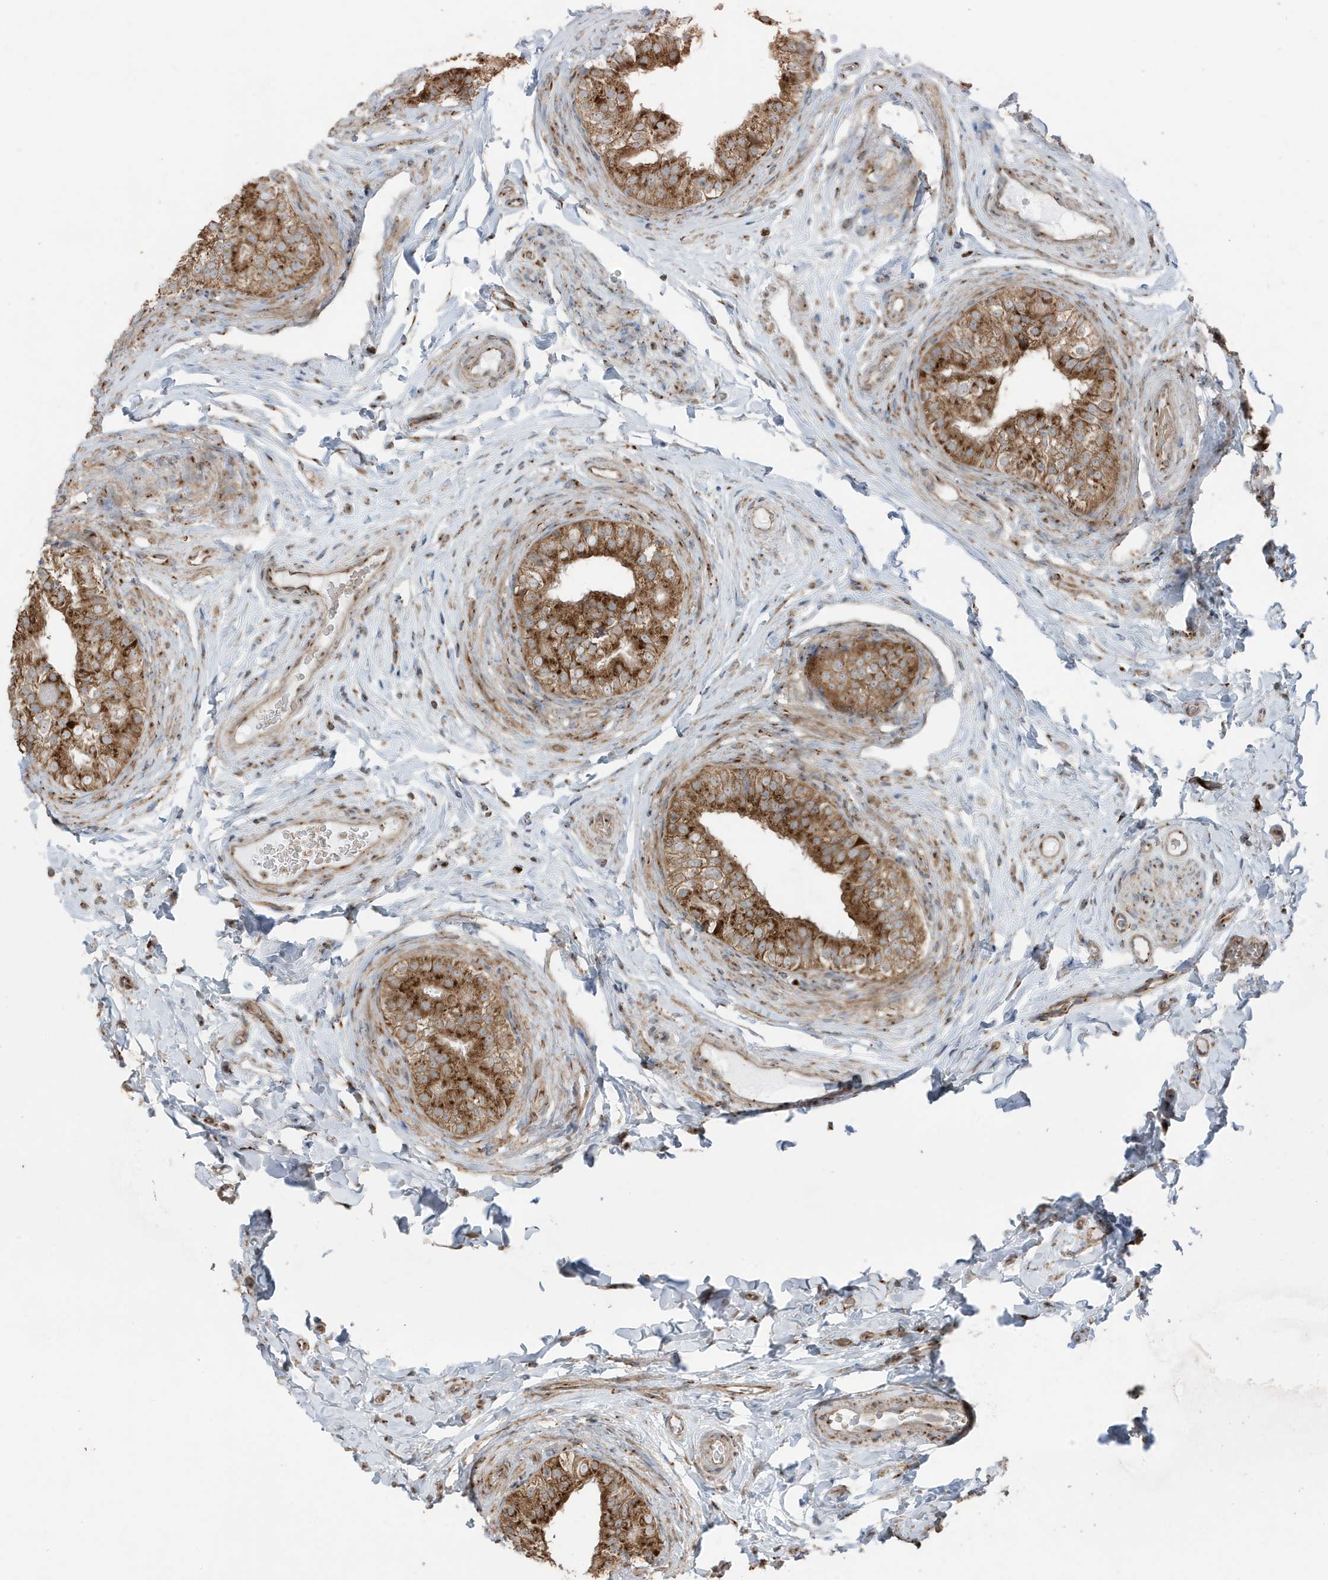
{"staining": {"intensity": "strong", "quantity": ">75%", "location": "cytoplasmic/membranous"}, "tissue": "epididymis", "cell_type": "Glandular cells", "image_type": "normal", "snomed": [{"axis": "morphology", "description": "Normal tissue, NOS"}, {"axis": "topography", "description": "Epididymis"}], "caption": "Glandular cells demonstrate high levels of strong cytoplasmic/membranous staining in approximately >75% of cells in benign epididymis.", "gene": "GOLGA4", "patient": {"sex": "male", "age": 49}}